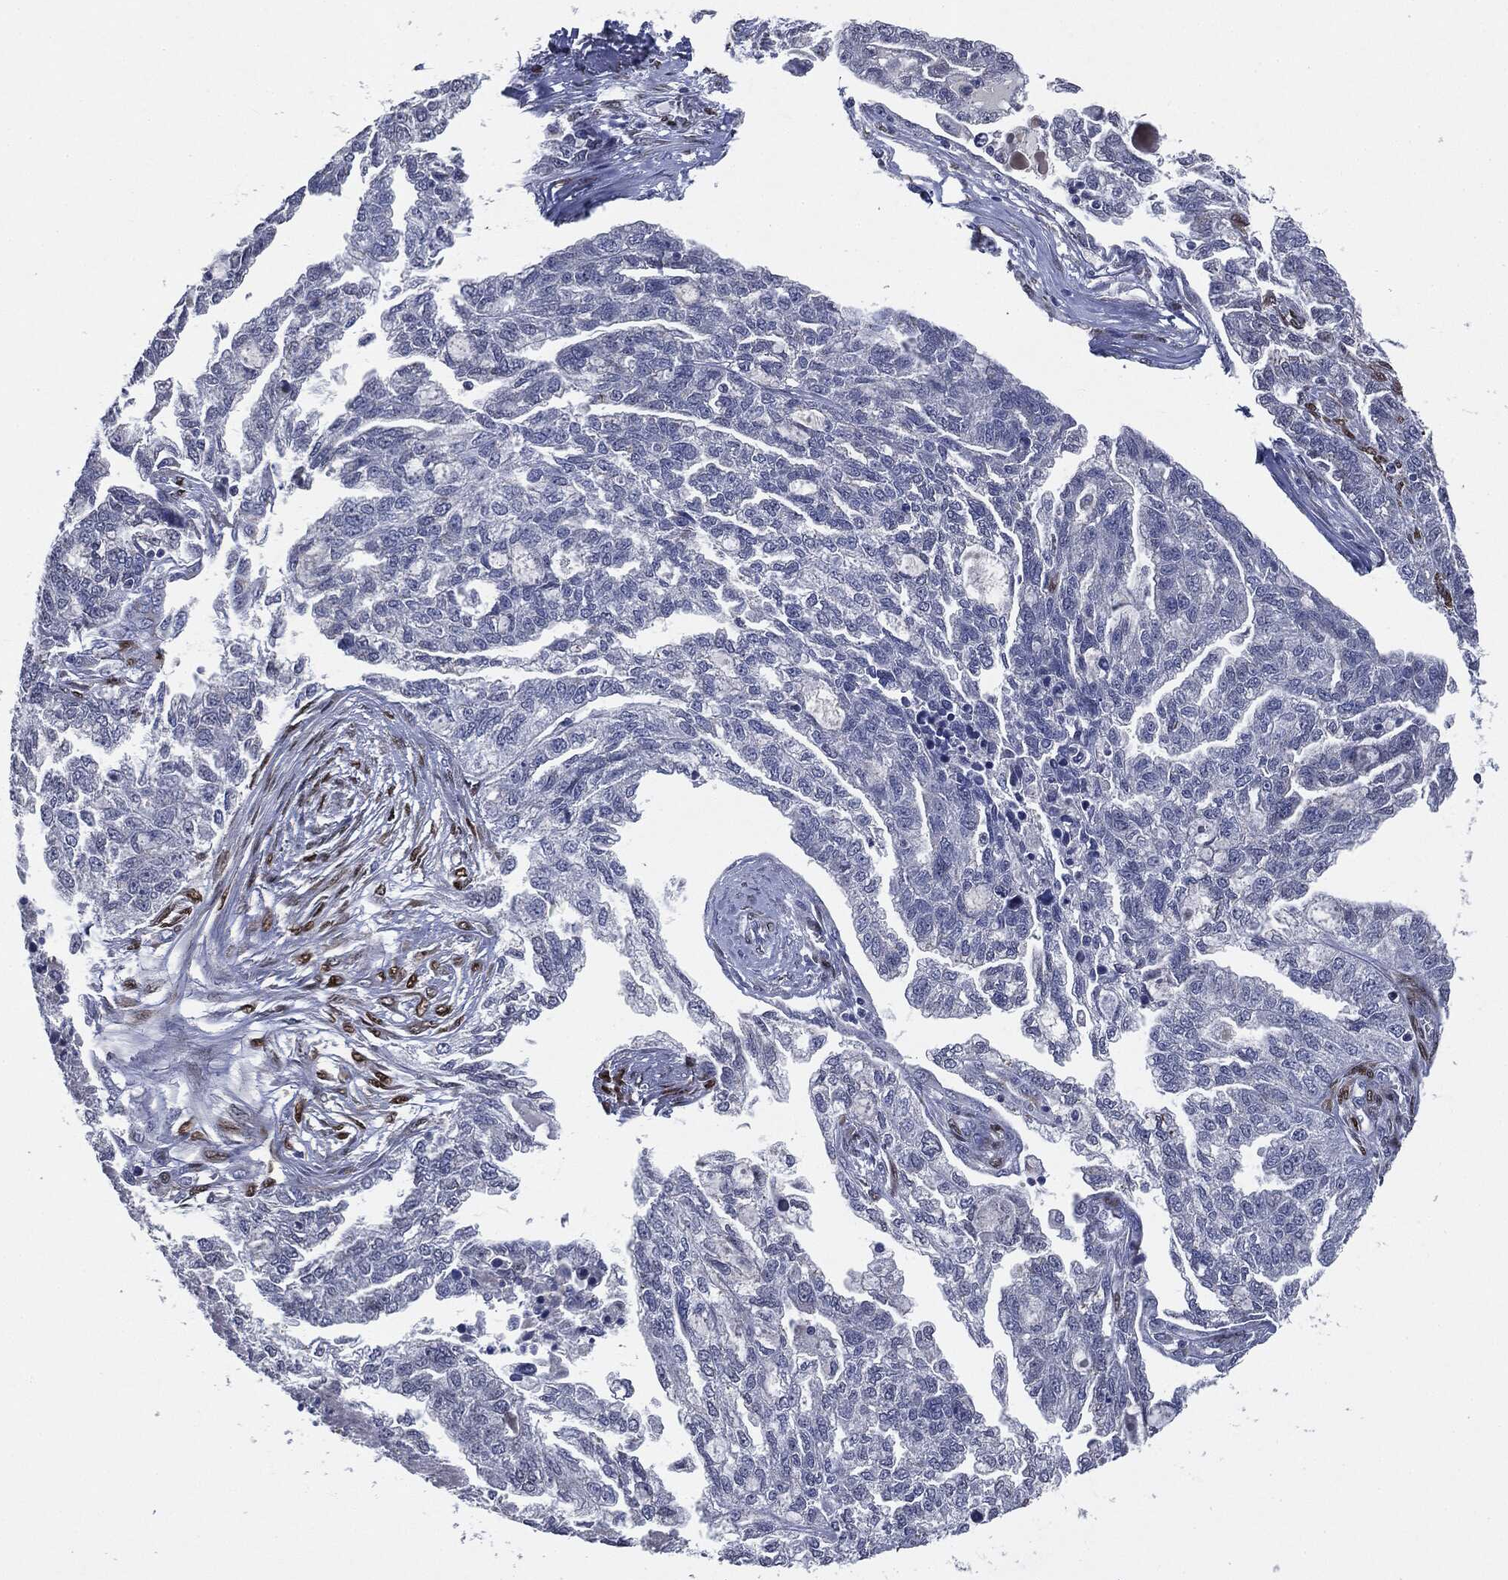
{"staining": {"intensity": "negative", "quantity": "none", "location": "none"}, "tissue": "ovarian cancer", "cell_type": "Tumor cells", "image_type": "cancer", "snomed": [{"axis": "morphology", "description": "Cystadenocarcinoma, serous, NOS"}, {"axis": "topography", "description": "Ovary"}], "caption": "Immunohistochemistry (IHC) image of ovarian serous cystadenocarcinoma stained for a protein (brown), which demonstrates no staining in tumor cells.", "gene": "CASD1", "patient": {"sex": "female", "age": 51}}